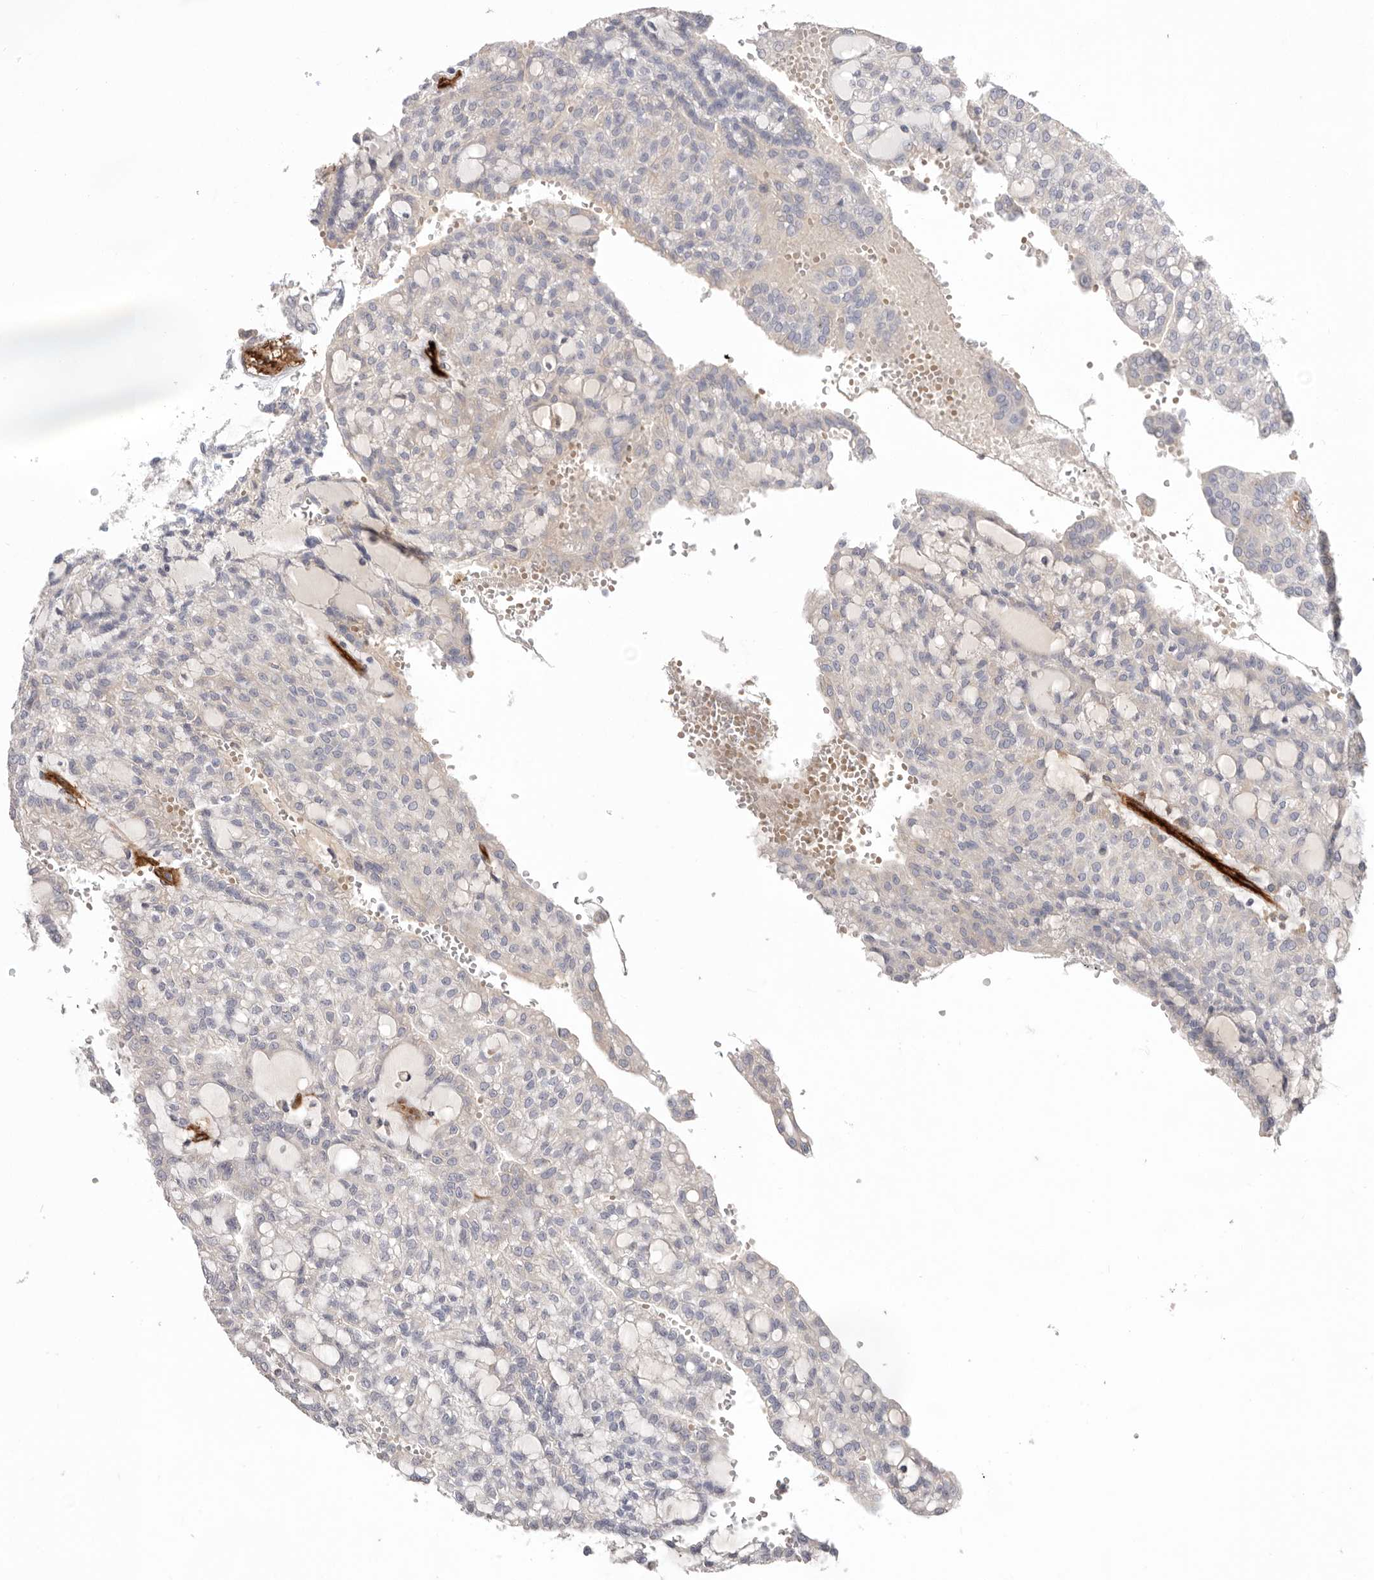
{"staining": {"intensity": "negative", "quantity": "none", "location": "none"}, "tissue": "renal cancer", "cell_type": "Tumor cells", "image_type": "cancer", "snomed": [{"axis": "morphology", "description": "Adenocarcinoma, NOS"}, {"axis": "topography", "description": "Kidney"}], "caption": "This photomicrograph is of renal cancer (adenocarcinoma) stained with IHC to label a protein in brown with the nuclei are counter-stained blue. There is no positivity in tumor cells.", "gene": "LRRC66", "patient": {"sex": "male", "age": 63}}